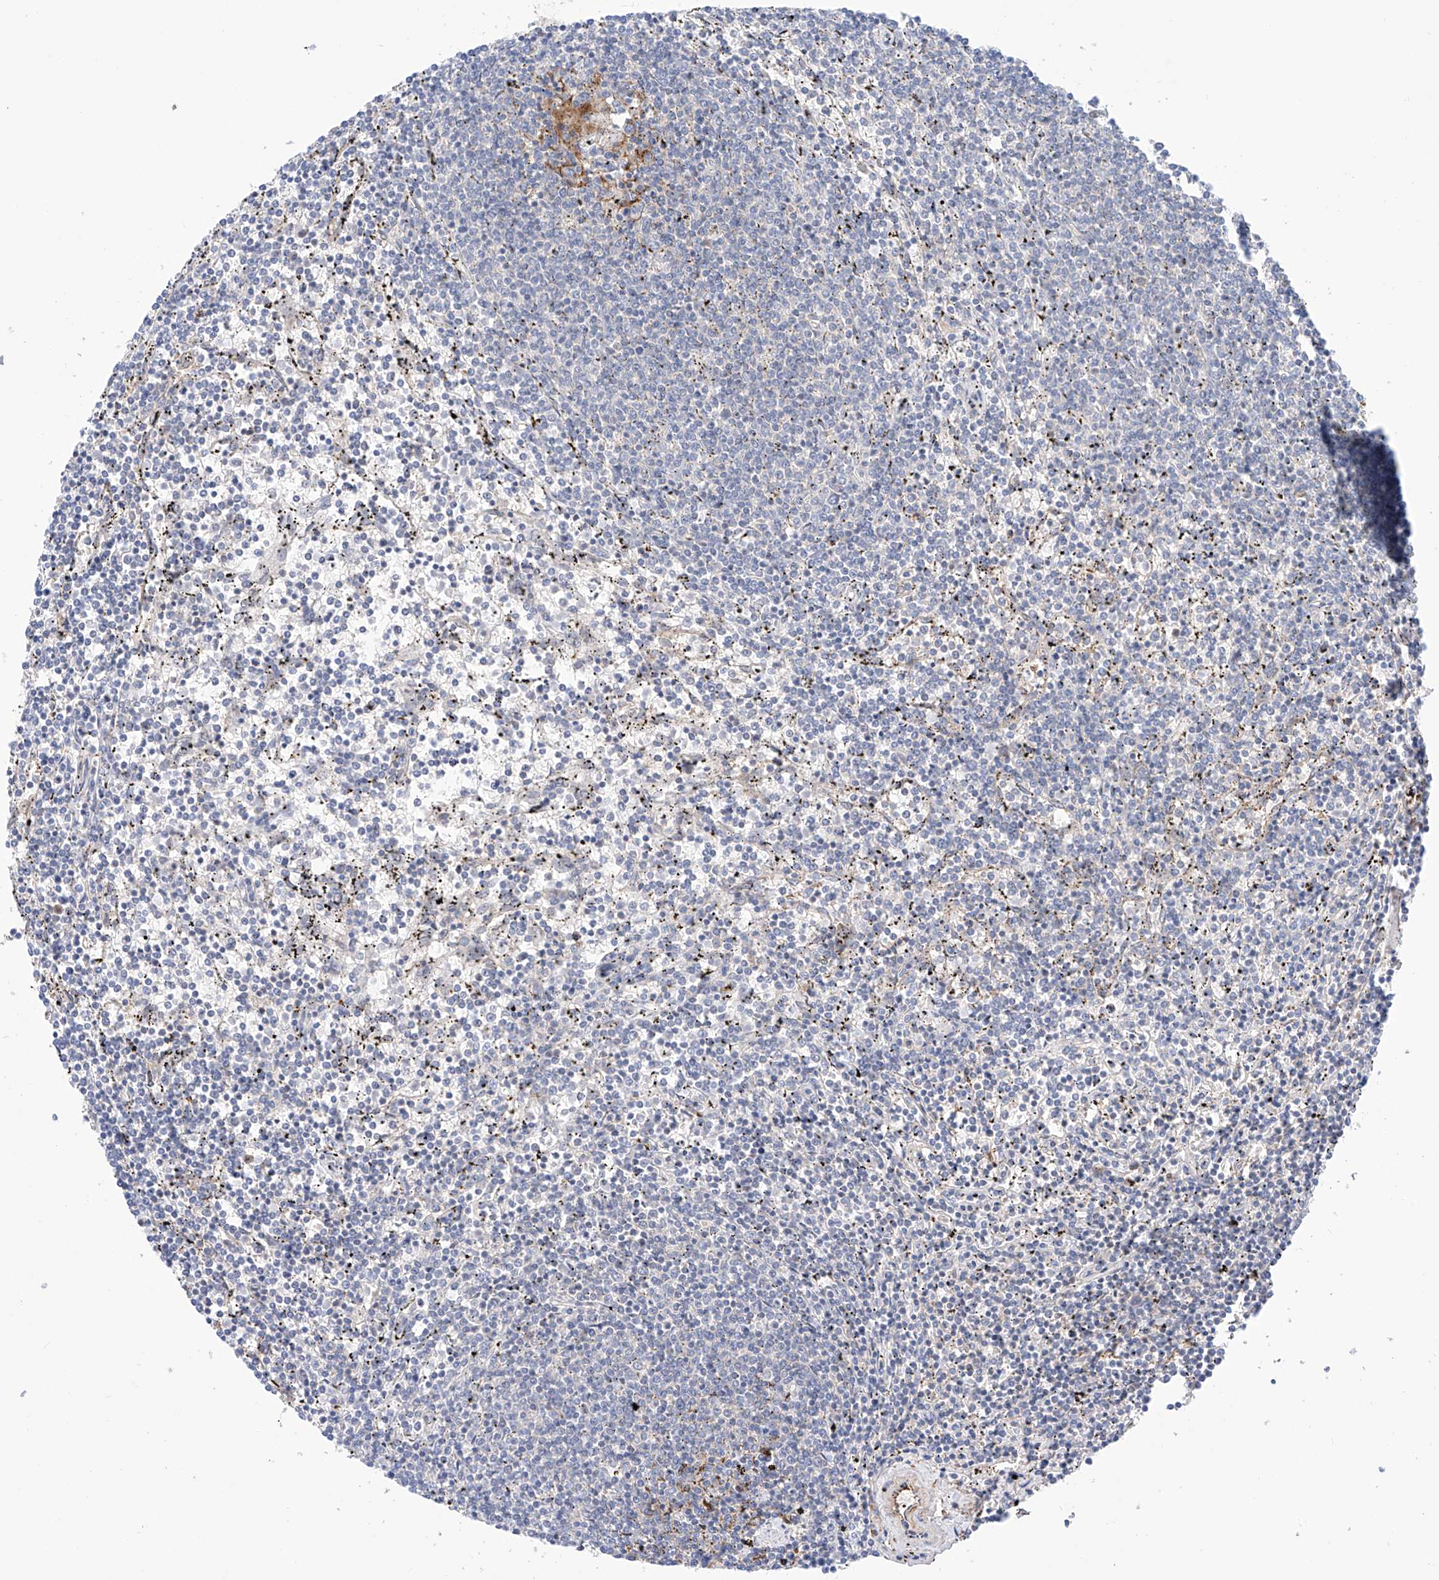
{"staining": {"intensity": "negative", "quantity": "none", "location": "none"}, "tissue": "lymphoma", "cell_type": "Tumor cells", "image_type": "cancer", "snomed": [{"axis": "morphology", "description": "Malignant lymphoma, non-Hodgkin's type, Low grade"}, {"axis": "topography", "description": "Spleen"}], "caption": "Photomicrograph shows no significant protein expression in tumor cells of lymphoma.", "gene": "PGGT1B", "patient": {"sex": "female", "age": 50}}